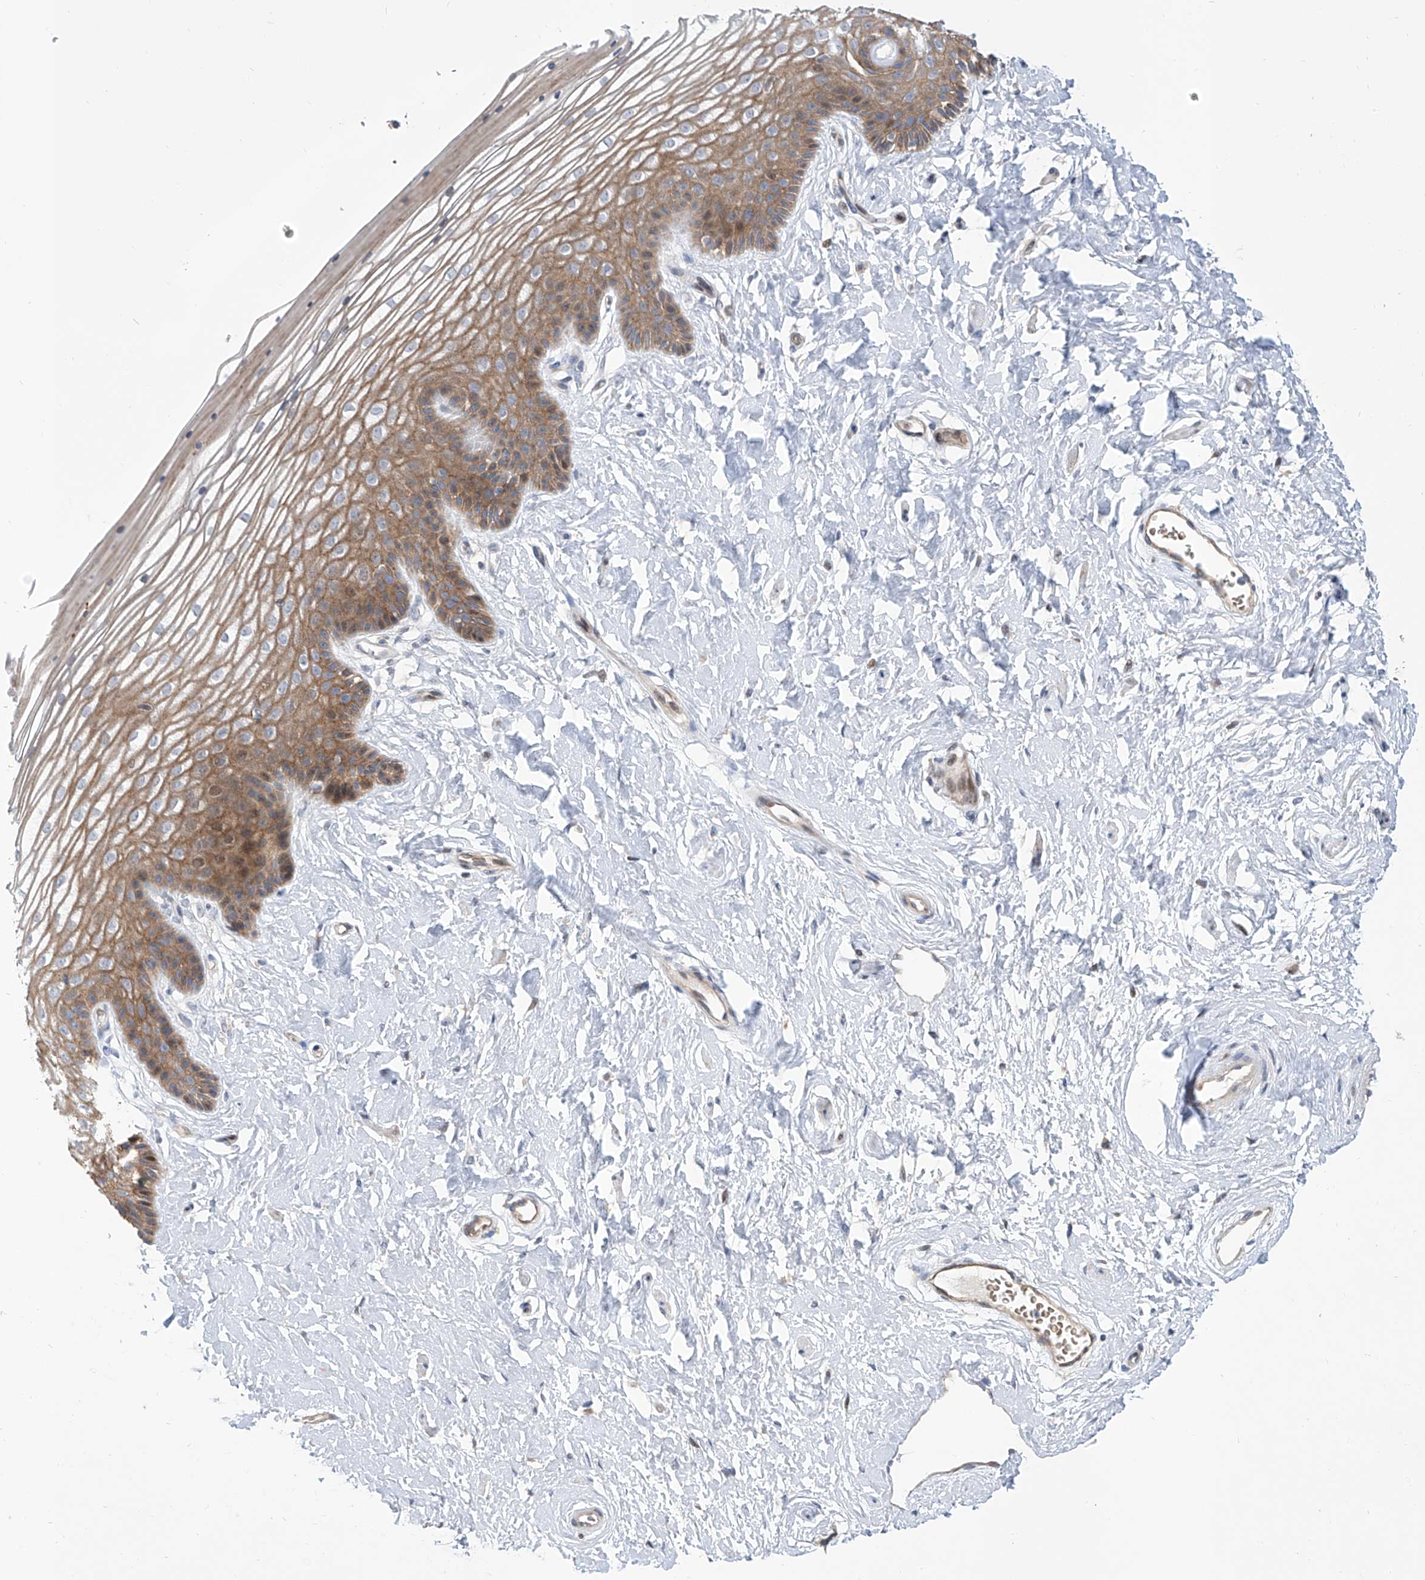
{"staining": {"intensity": "moderate", "quantity": ">75%", "location": "cytoplasmic/membranous,nuclear"}, "tissue": "vagina", "cell_type": "Squamous epithelial cells", "image_type": "normal", "snomed": [{"axis": "morphology", "description": "Normal tissue, NOS"}, {"axis": "topography", "description": "Vagina"}, {"axis": "topography", "description": "Cervix"}], "caption": "Immunohistochemistry (IHC) micrograph of normal vagina stained for a protein (brown), which demonstrates medium levels of moderate cytoplasmic/membranous,nuclear positivity in approximately >75% of squamous epithelial cells.", "gene": "LRRC1", "patient": {"sex": "female", "age": 40}}